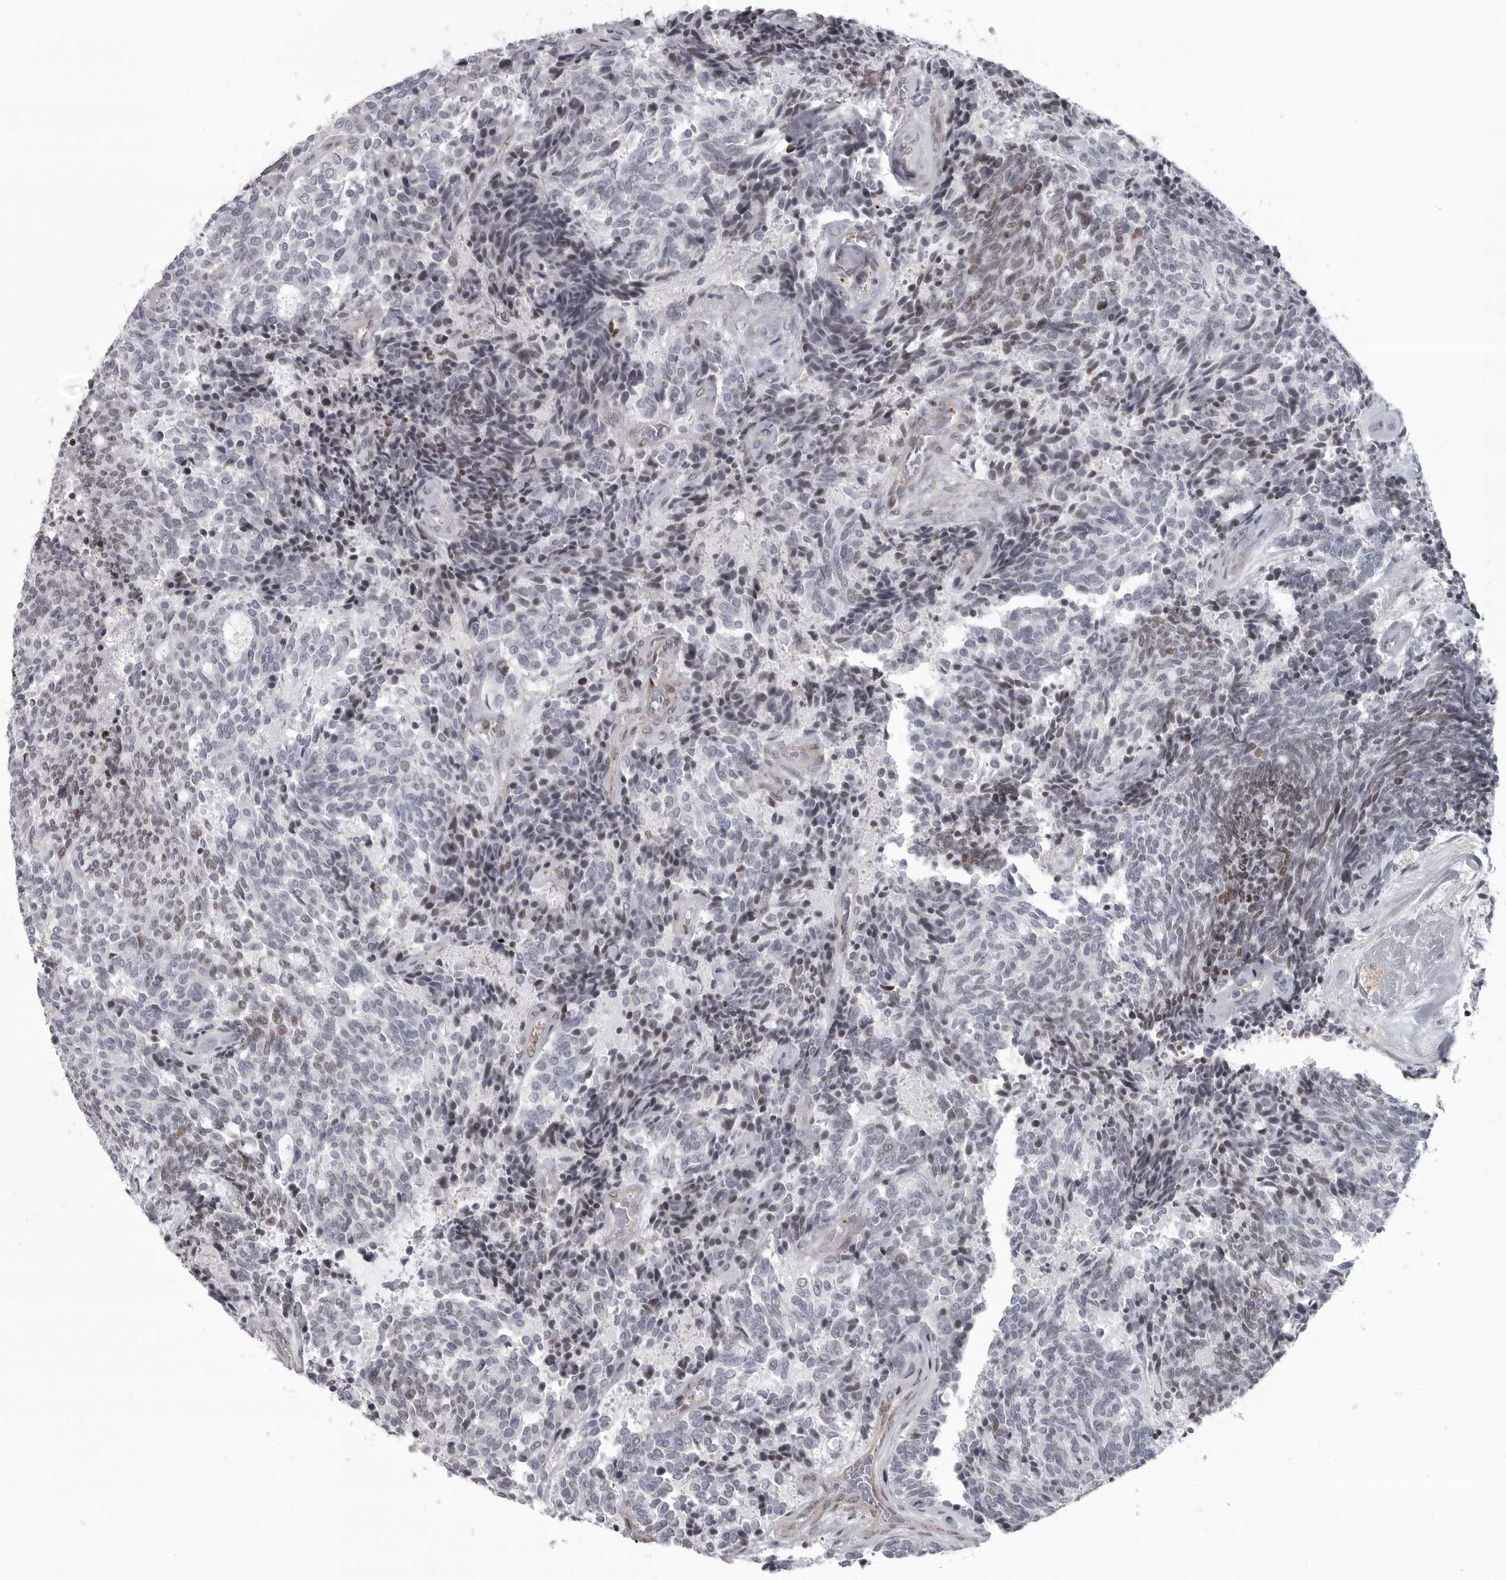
{"staining": {"intensity": "weak", "quantity": "<25%", "location": "nuclear"}, "tissue": "carcinoid", "cell_type": "Tumor cells", "image_type": "cancer", "snomed": [{"axis": "morphology", "description": "Carcinoid, malignant, NOS"}, {"axis": "topography", "description": "Pancreas"}], "caption": "Protein analysis of malignant carcinoid shows no significant positivity in tumor cells.", "gene": "HMGN3", "patient": {"sex": "female", "age": 54}}